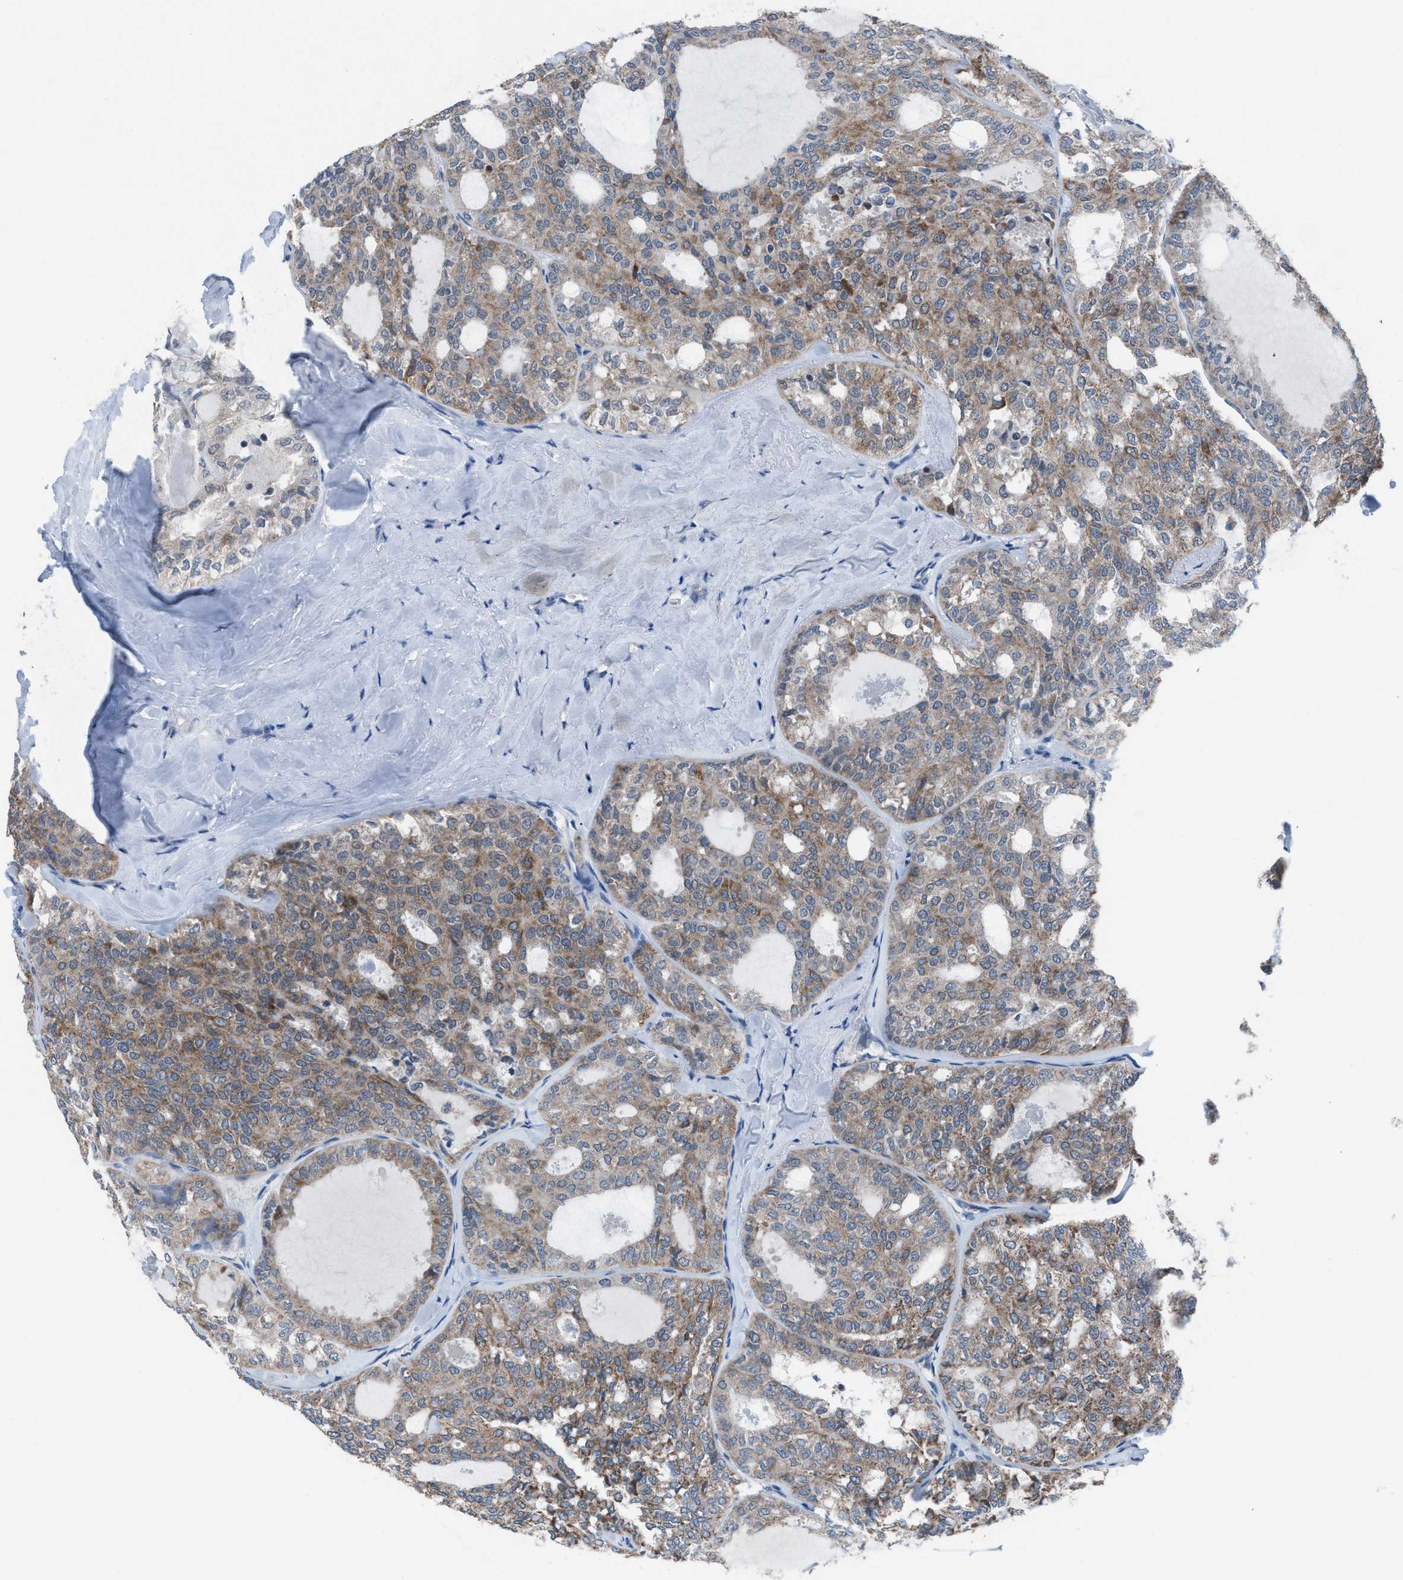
{"staining": {"intensity": "moderate", "quantity": ">75%", "location": "cytoplasmic/membranous"}, "tissue": "thyroid cancer", "cell_type": "Tumor cells", "image_type": "cancer", "snomed": [{"axis": "morphology", "description": "Follicular adenoma carcinoma, NOS"}, {"axis": "topography", "description": "Thyroid gland"}], "caption": "IHC of thyroid follicular adenoma carcinoma demonstrates medium levels of moderate cytoplasmic/membranous positivity in about >75% of tumor cells. (Brightfield microscopy of DAB IHC at high magnification).", "gene": "ANAPC11", "patient": {"sex": "male", "age": 75}}